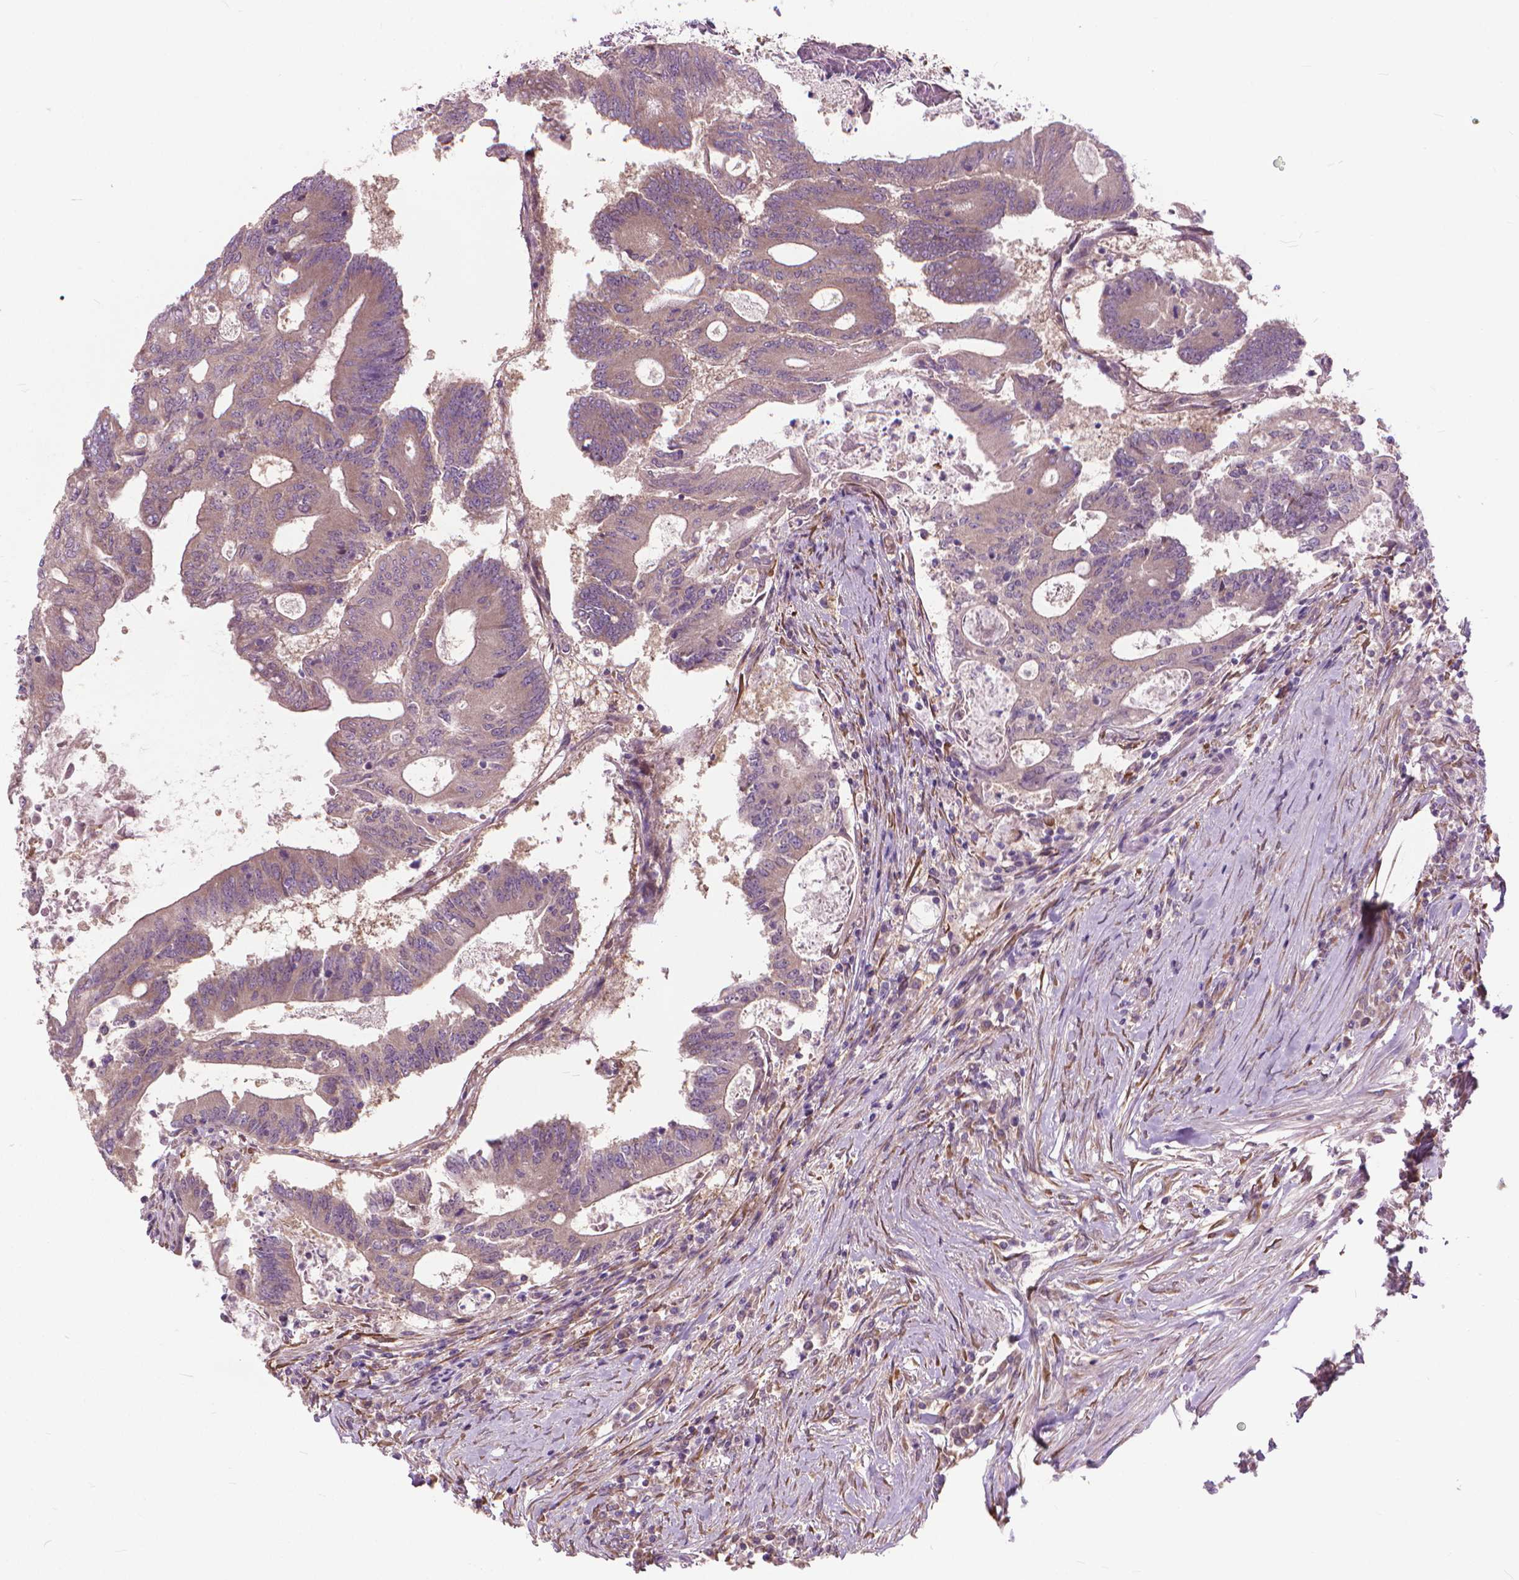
{"staining": {"intensity": "weak", "quantity": ">75%", "location": "cytoplasmic/membranous"}, "tissue": "colorectal cancer", "cell_type": "Tumor cells", "image_type": "cancer", "snomed": [{"axis": "morphology", "description": "Adenocarcinoma, NOS"}, {"axis": "topography", "description": "Colon"}], "caption": "Colorectal adenocarcinoma stained for a protein exhibits weak cytoplasmic/membranous positivity in tumor cells.", "gene": "NUDT1", "patient": {"sex": "female", "age": 70}}